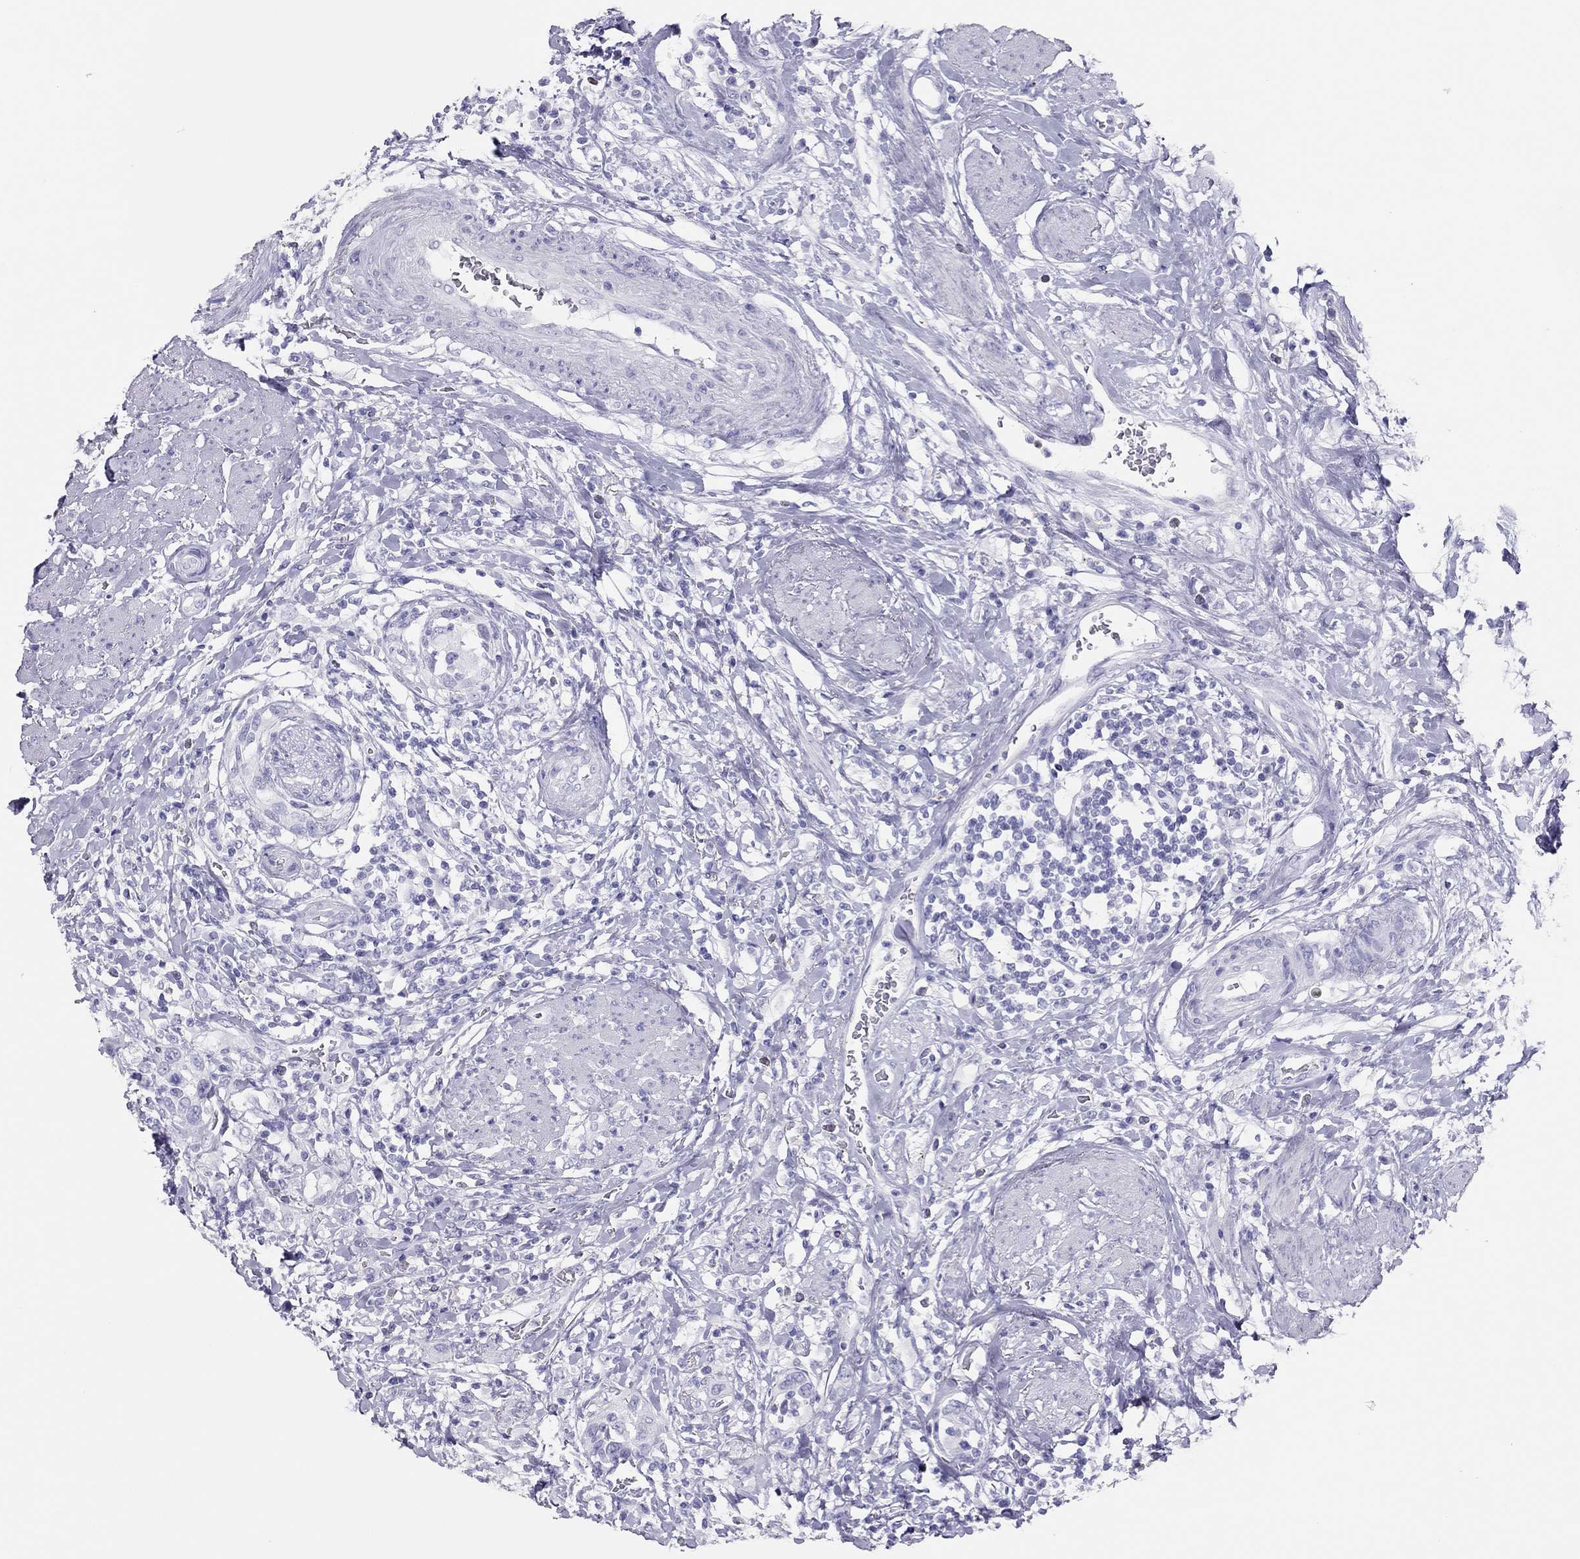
{"staining": {"intensity": "negative", "quantity": "none", "location": "none"}, "tissue": "urothelial cancer", "cell_type": "Tumor cells", "image_type": "cancer", "snomed": [{"axis": "morphology", "description": "Urothelial carcinoma, NOS"}, {"axis": "morphology", "description": "Urothelial carcinoma, High grade"}, {"axis": "topography", "description": "Urinary bladder"}], "caption": "Tumor cells show no significant staining in urothelial cancer.", "gene": "TSHB", "patient": {"sex": "female", "age": 64}}